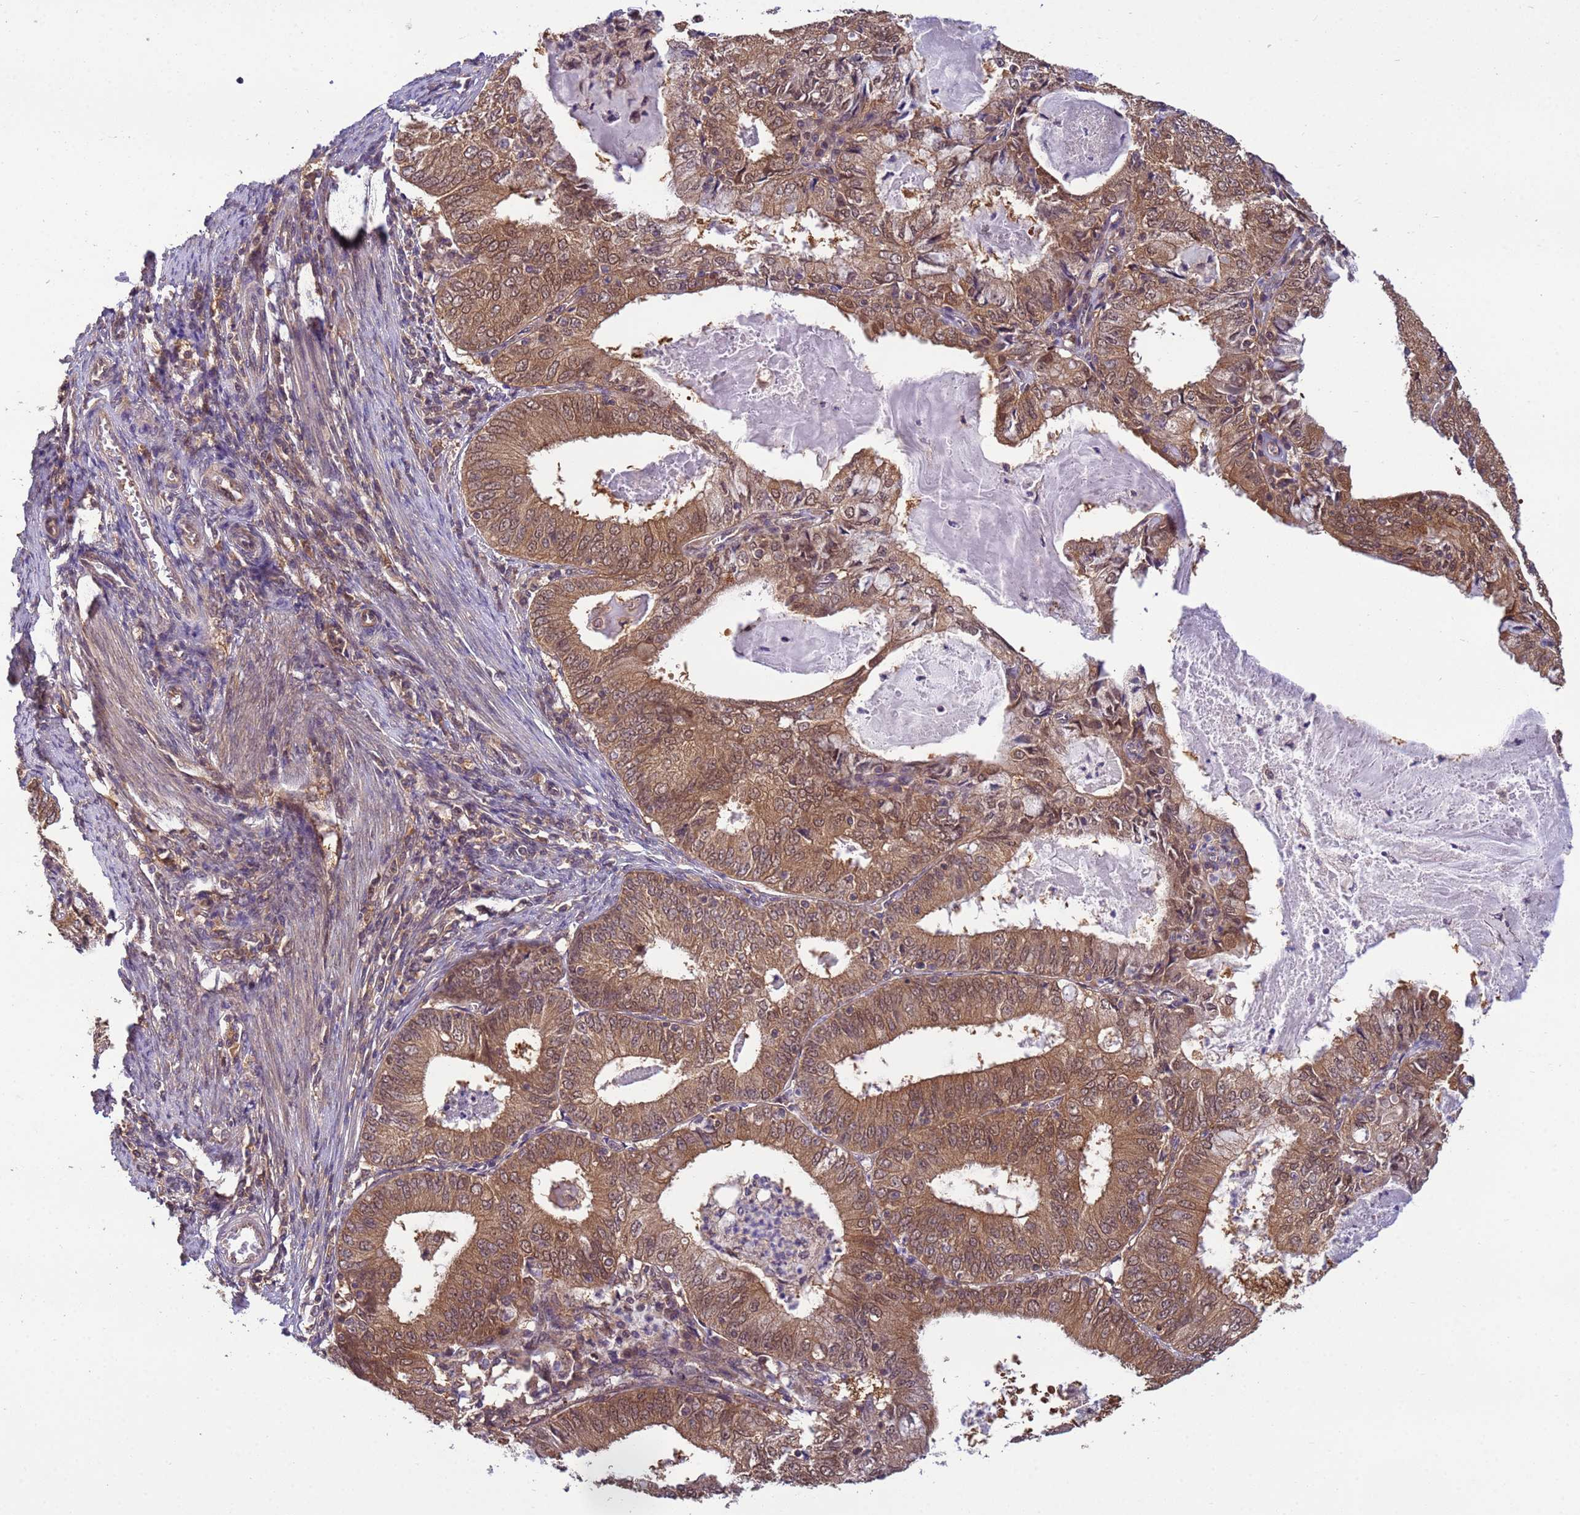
{"staining": {"intensity": "moderate", "quantity": ">75%", "location": "cytoplasmic/membranous,nuclear"}, "tissue": "endometrial cancer", "cell_type": "Tumor cells", "image_type": "cancer", "snomed": [{"axis": "morphology", "description": "Adenocarcinoma, NOS"}, {"axis": "topography", "description": "Endometrium"}], "caption": "Immunohistochemical staining of human endometrial adenocarcinoma demonstrates medium levels of moderate cytoplasmic/membranous and nuclear positivity in approximately >75% of tumor cells. (Brightfield microscopy of DAB IHC at high magnification).", "gene": "NPEPPS", "patient": {"sex": "female", "age": 57}}